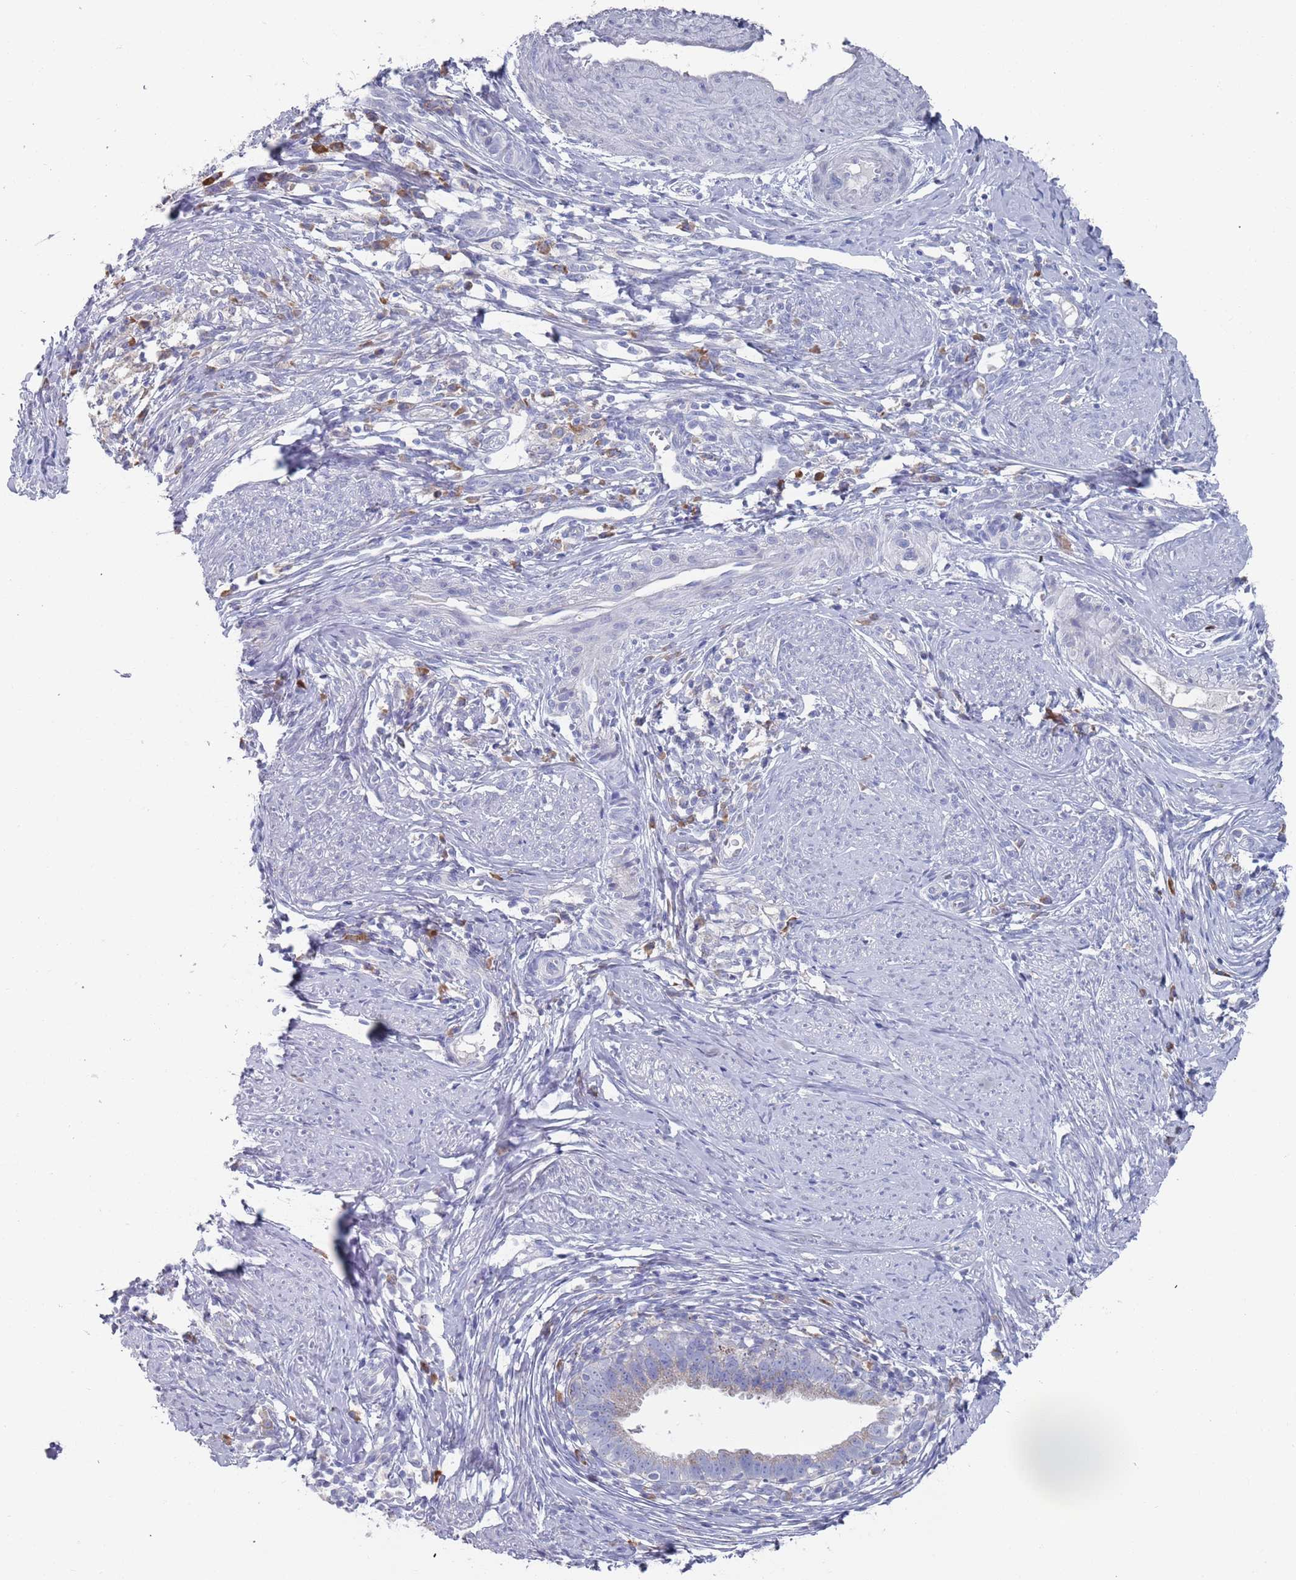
{"staining": {"intensity": "negative", "quantity": "none", "location": "none"}, "tissue": "cervical cancer", "cell_type": "Tumor cells", "image_type": "cancer", "snomed": [{"axis": "morphology", "description": "Adenocarcinoma, NOS"}, {"axis": "topography", "description": "Cervix"}], "caption": "Photomicrograph shows no protein staining in tumor cells of cervical adenocarcinoma tissue.", "gene": "MAT1A", "patient": {"sex": "female", "age": 36}}